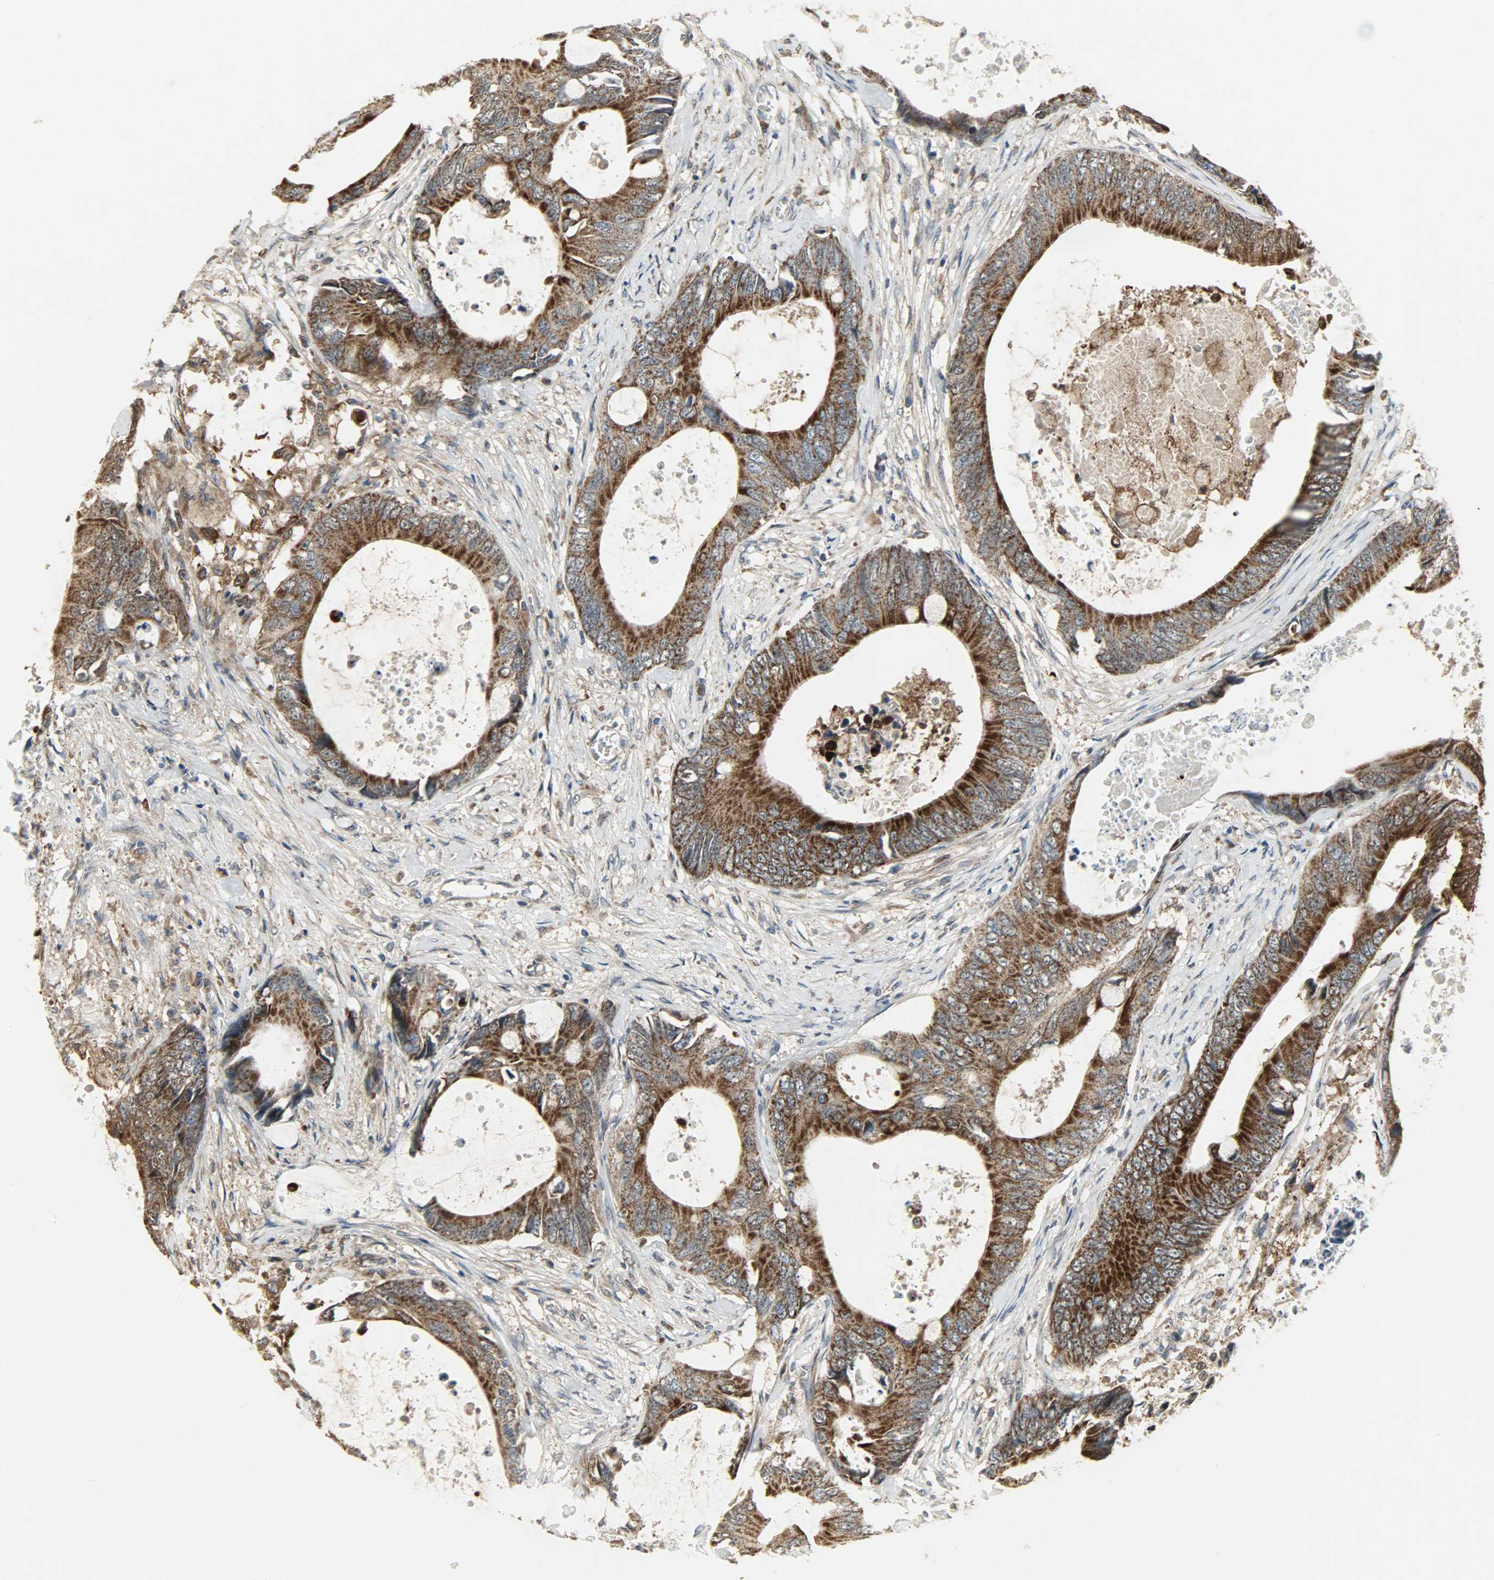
{"staining": {"intensity": "strong", "quantity": ">75%", "location": "cytoplasmic/membranous"}, "tissue": "colorectal cancer", "cell_type": "Tumor cells", "image_type": "cancer", "snomed": [{"axis": "morphology", "description": "Normal tissue, NOS"}, {"axis": "morphology", "description": "Adenocarcinoma, NOS"}, {"axis": "topography", "description": "Rectum"}, {"axis": "topography", "description": "Peripheral nerve tissue"}], "caption": "IHC (DAB) staining of human colorectal cancer (adenocarcinoma) displays strong cytoplasmic/membranous protein expression in about >75% of tumor cells.", "gene": "AMT", "patient": {"sex": "female", "age": 77}}